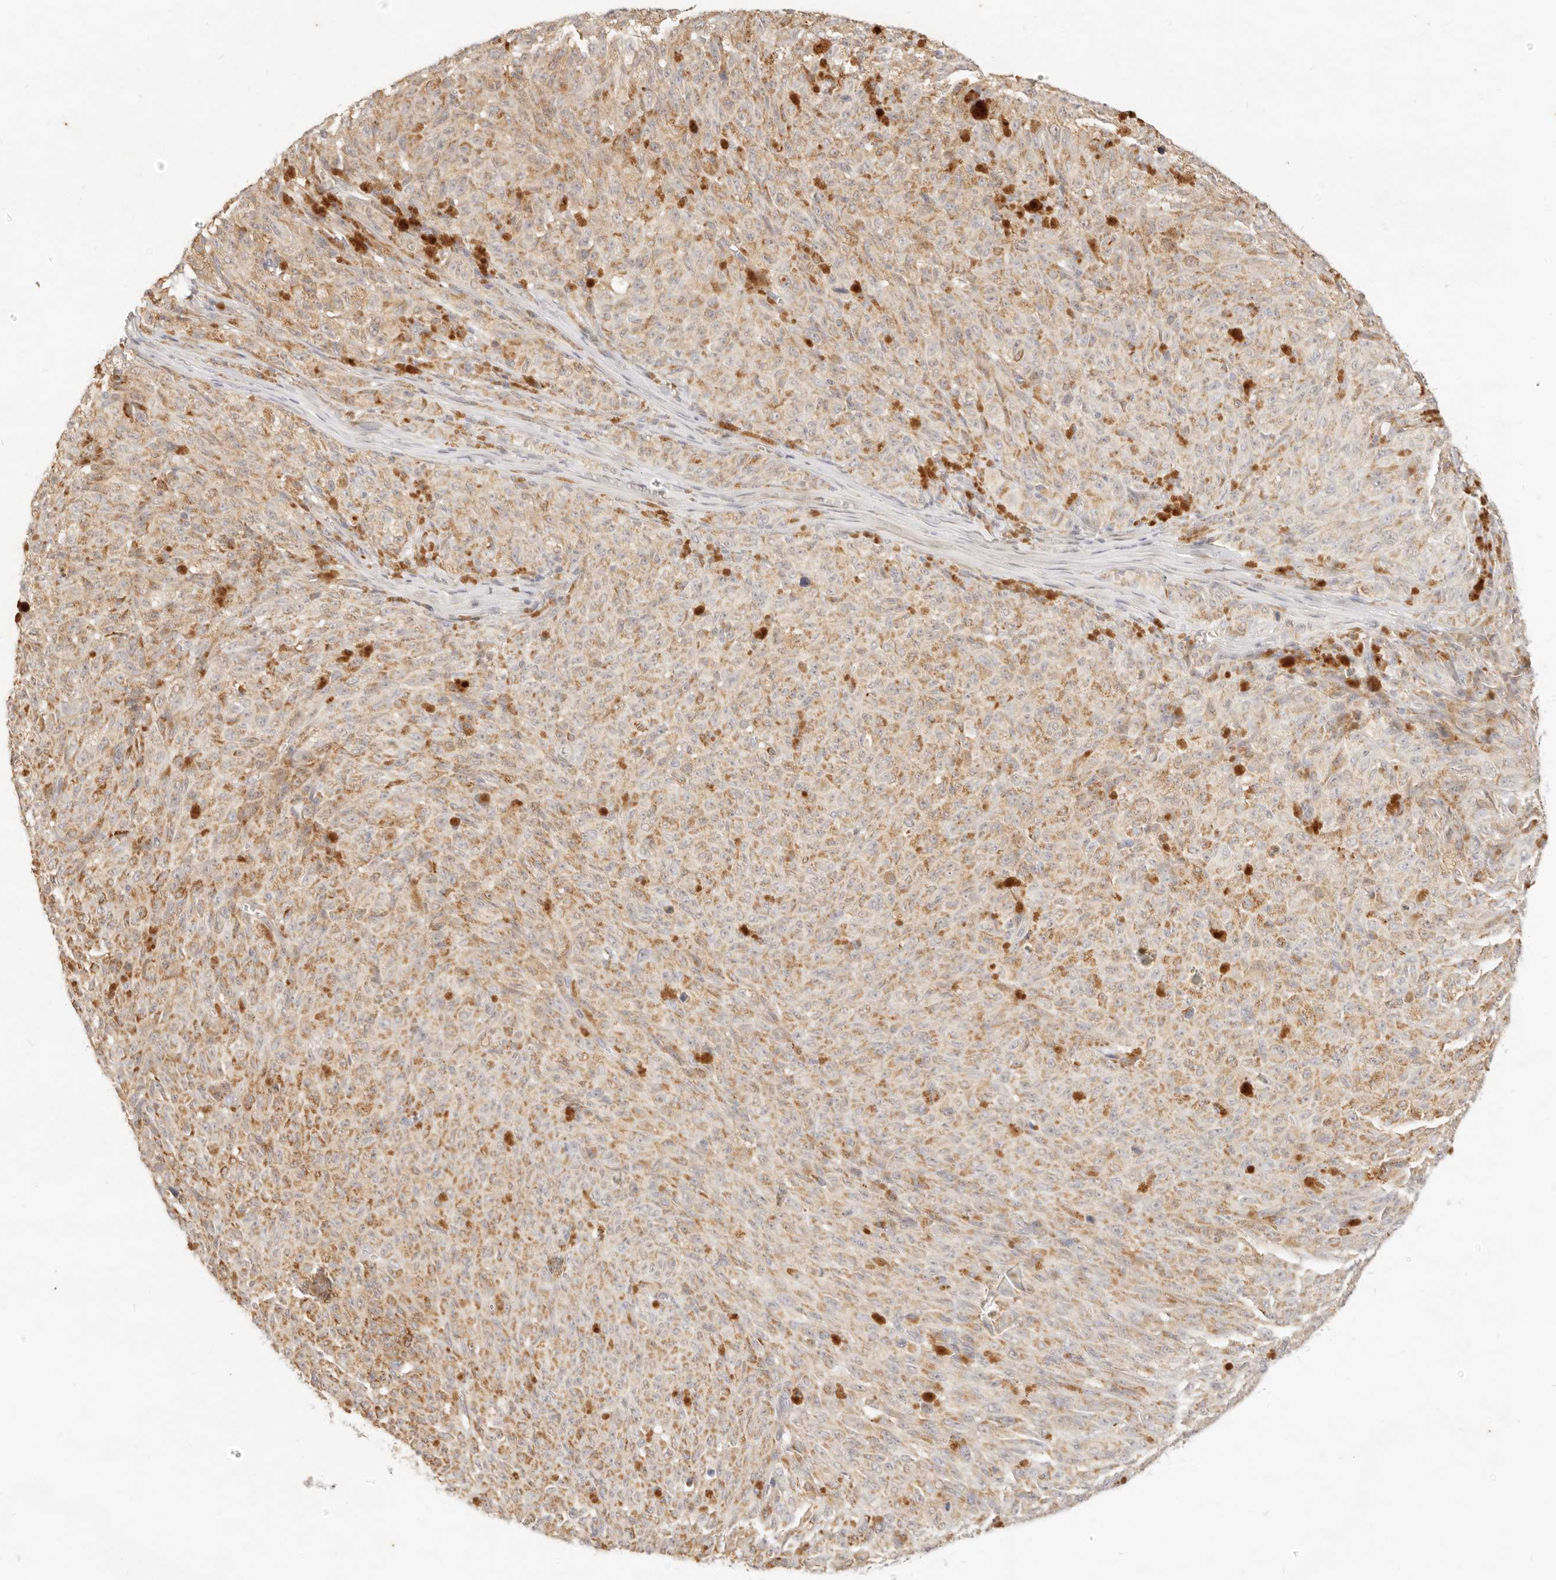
{"staining": {"intensity": "moderate", "quantity": ">75%", "location": "cytoplasmic/membranous"}, "tissue": "melanoma", "cell_type": "Tumor cells", "image_type": "cancer", "snomed": [{"axis": "morphology", "description": "Malignant melanoma, NOS"}, {"axis": "topography", "description": "Skin"}], "caption": "Malignant melanoma stained for a protein reveals moderate cytoplasmic/membranous positivity in tumor cells.", "gene": "RUBCNL", "patient": {"sex": "female", "age": 82}}